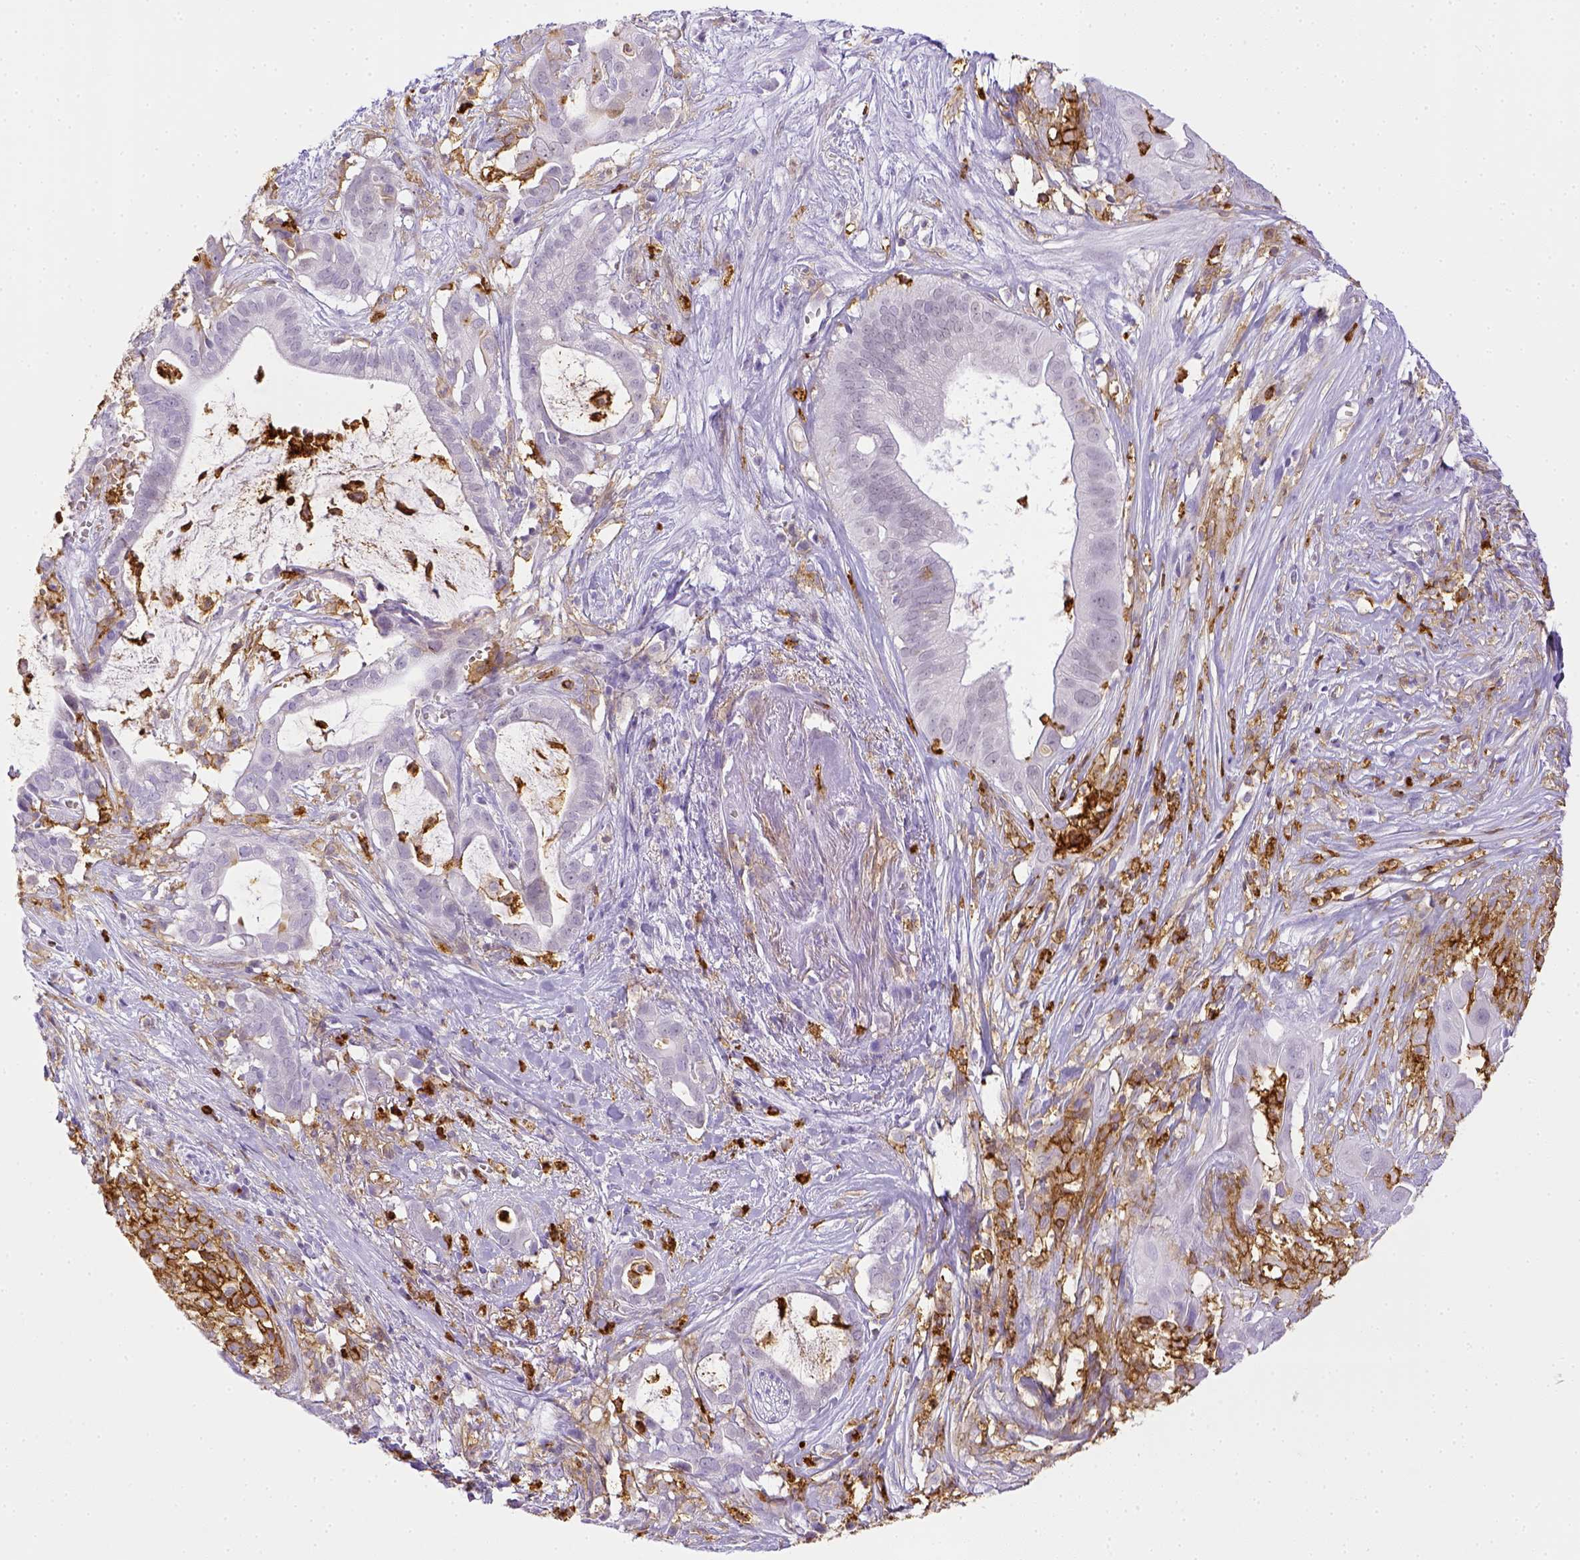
{"staining": {"intensity": "negative", "quantity": "none", "location": "none"}, "tissue": "pancreatic cancer", "cell_type": "Tumor cells", "image_type": "cancer", "snomed": [{"axis": "morphology", "description": "Adenocarcinoma, NOS"}, {"axis": "topography", "description": "Pancreas"}], "caption": "Immunohistochemistry (IHC) image of human pancreatic adenocarcinoma stained for a protein (brown), which exhibits no expression in tumor cells.", "gene": "ITGAM", "patient": {"sex": "male", "age": 61}}